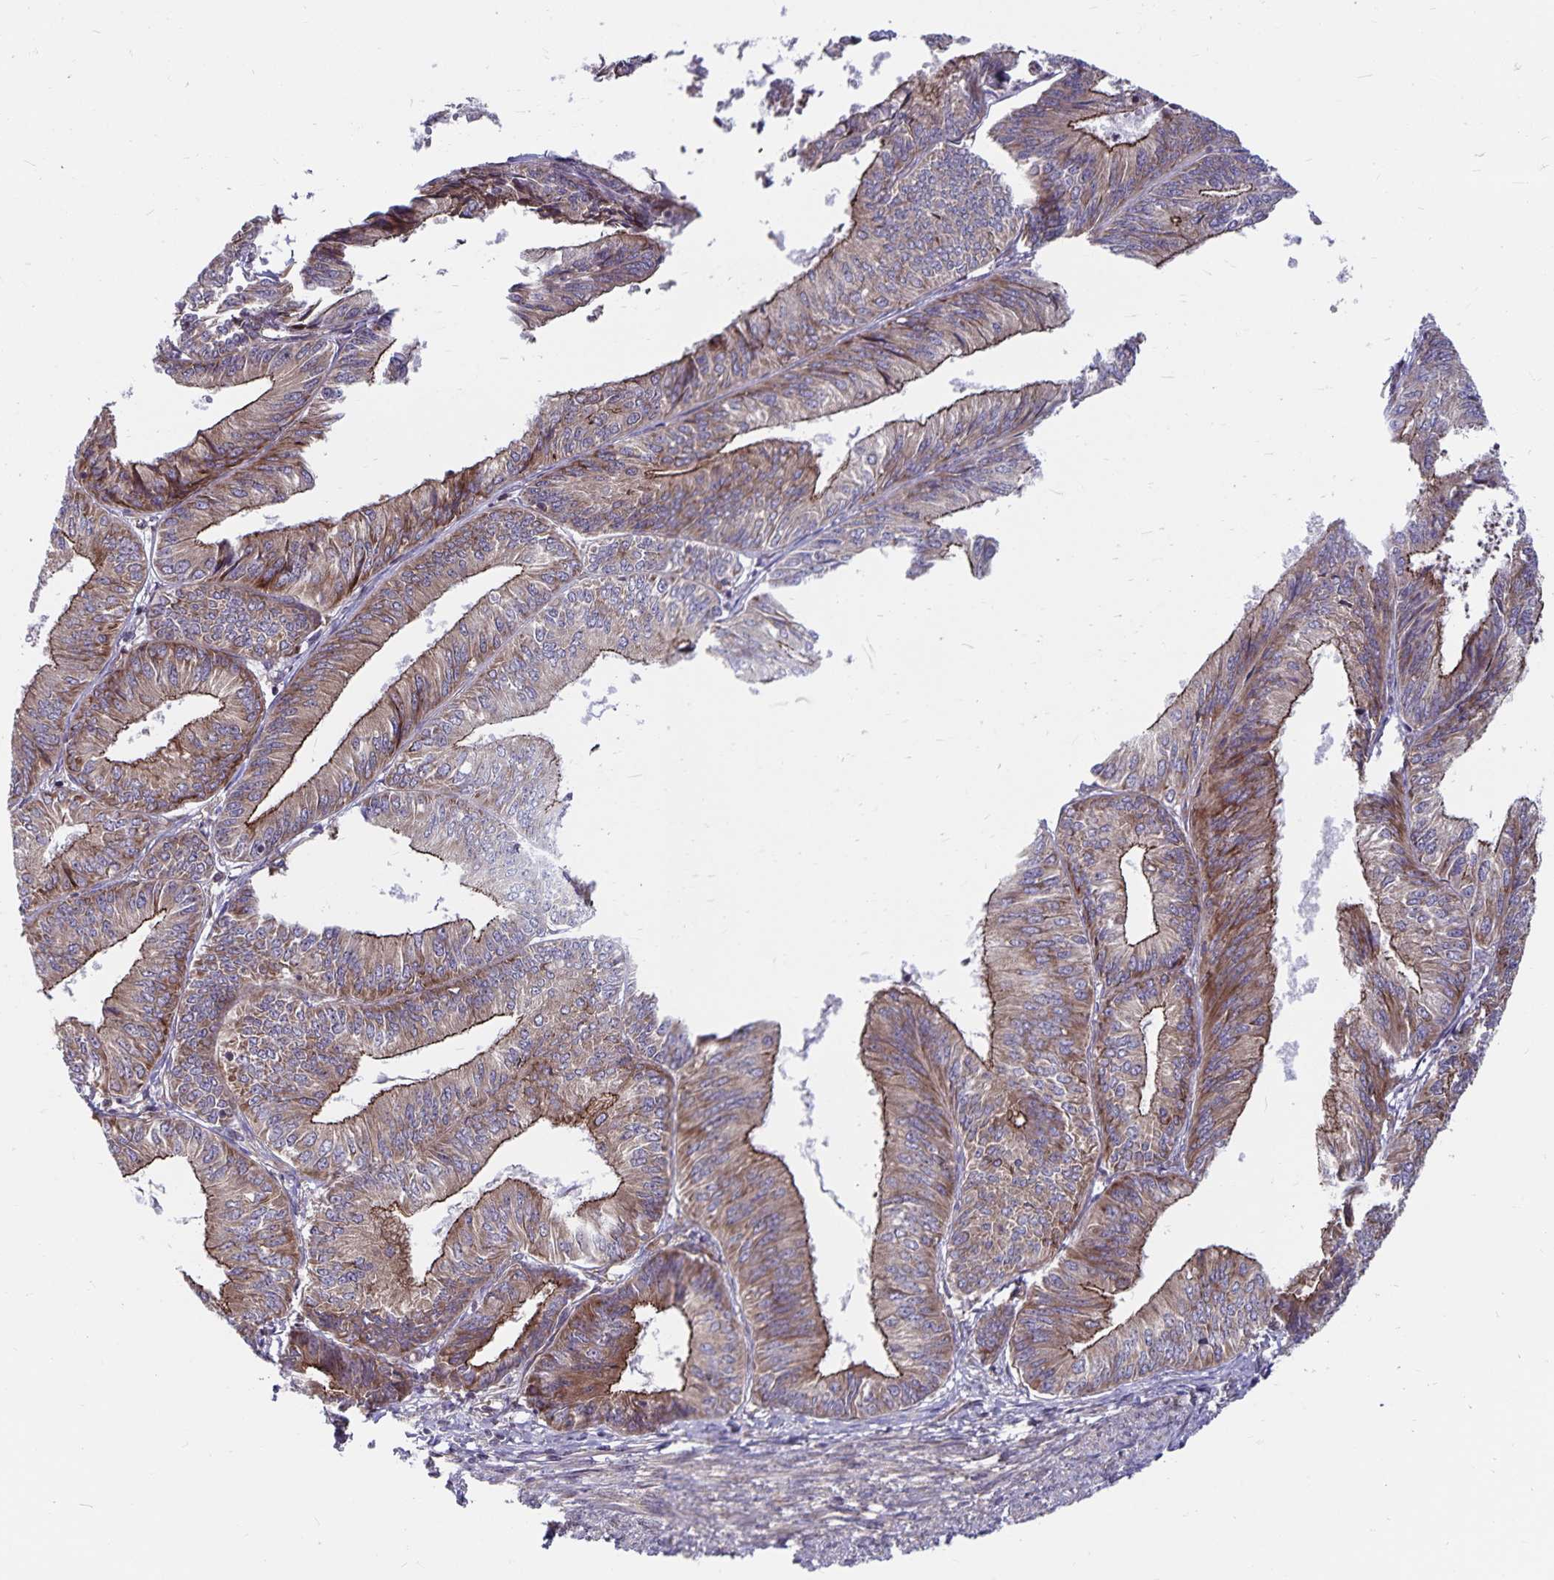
{"staining": {"intensity": "moderate", "quantity": ">75%", "location": "cytoplasmic/membranous"}, "tissue": "endometrial cancer", "cell_type": "Tumor cells", "image_type": "cancer", "snomed": [{"axis": "morphology", "description": "Adenocarcinoma, NOS"}, {"axis": "topography", "description": "Endometrium"}], "caption": "Human adenocarcinoma (endometrial) stained with a brown dye displays moderate cytoplasmic/membranous positive positivity in approximately >75% of tumor cells.", "gene": "SEC62", "patient": {"sex": "female", "age": 58}}